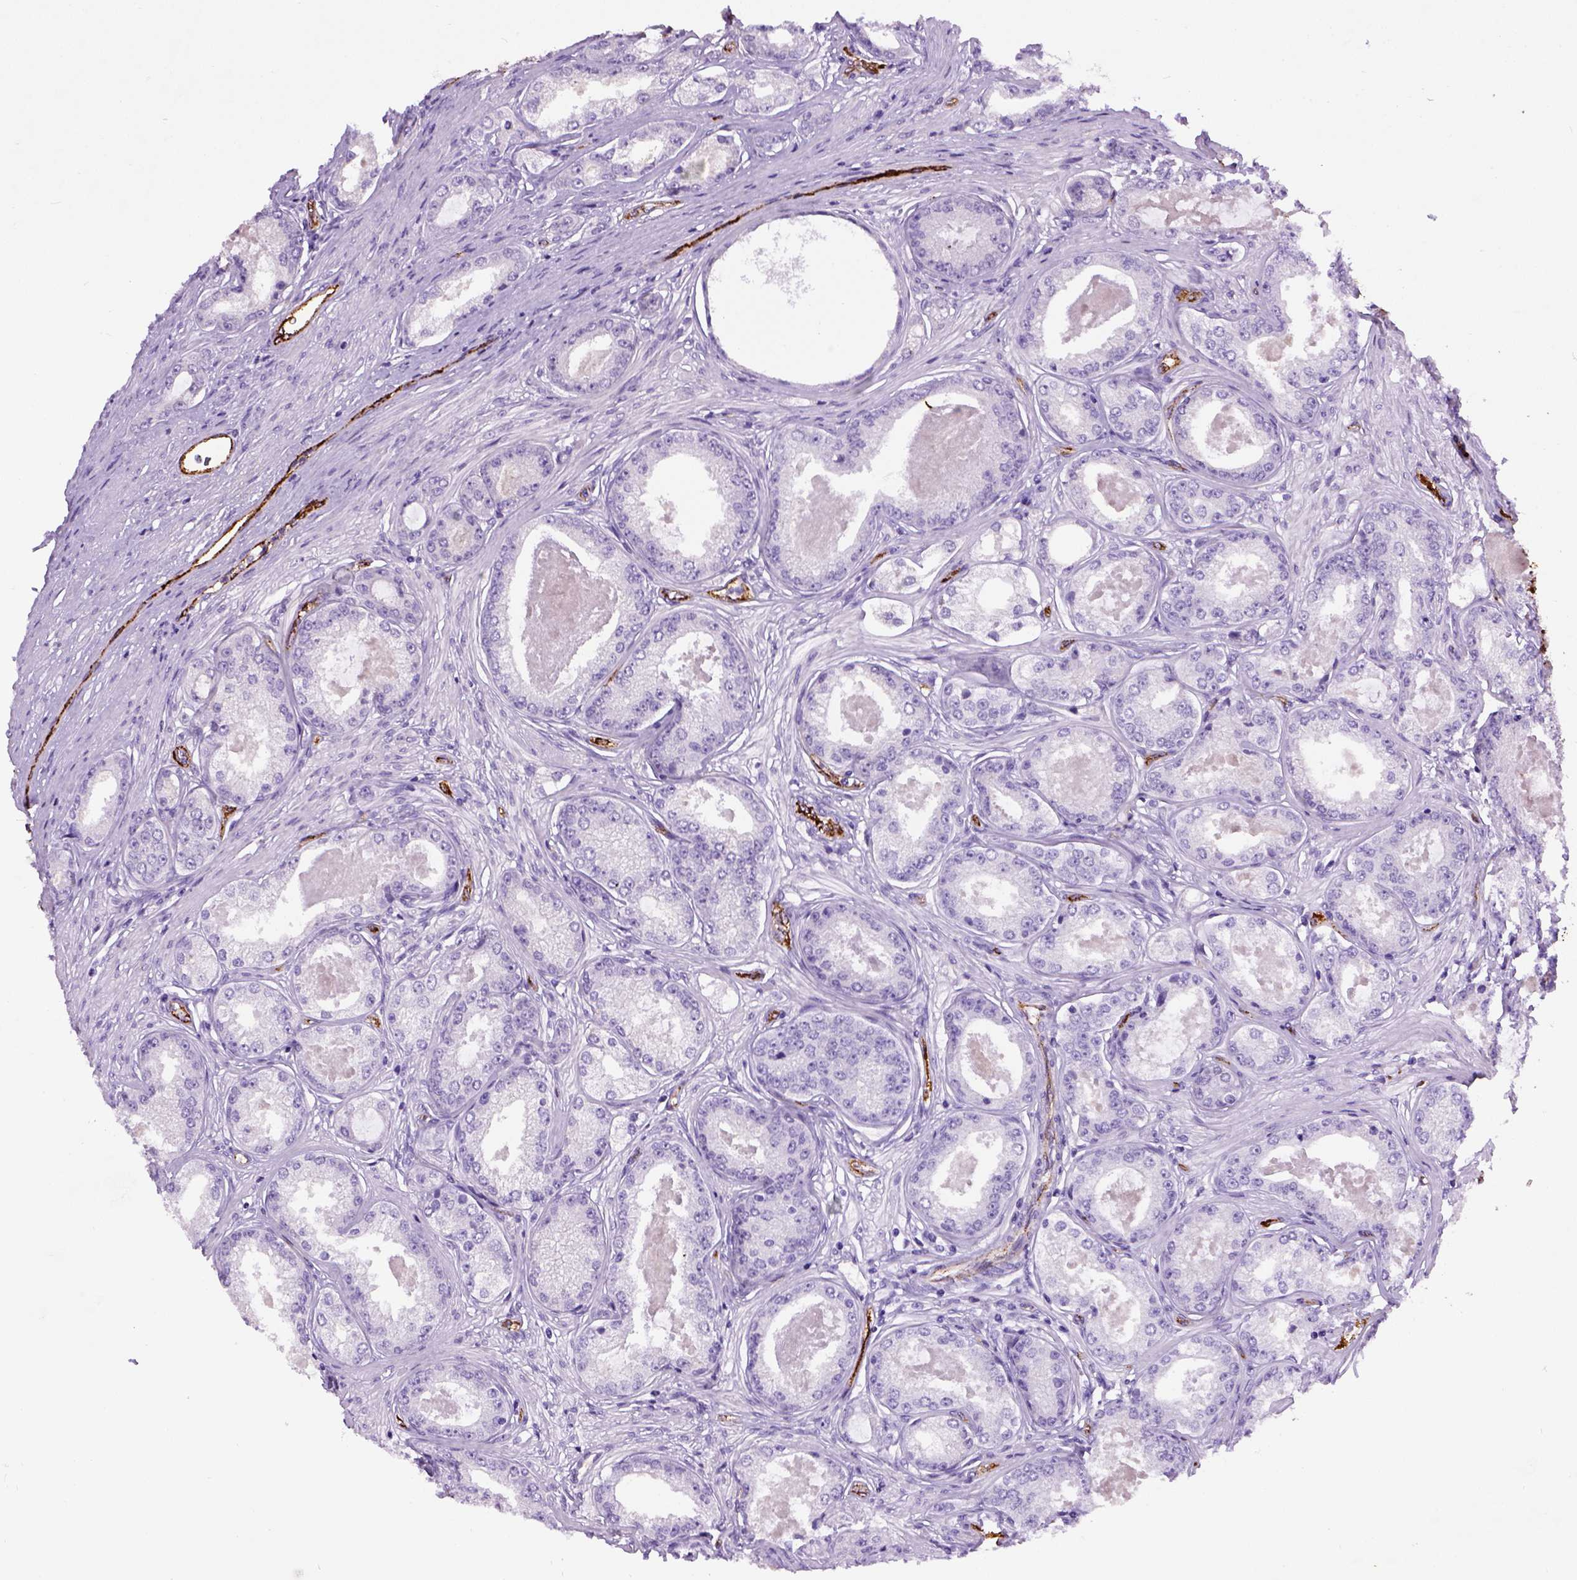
{"staining": {"intensity": "negative", "quantity": "none", "location": "none"}, "tissue": "prostate cancer", "cell_type": "Tumor cells", "image_type": "cancer", "snomed": [{"axis": "morphology", "description": "Adenocarcinoma, Low grade"}, {"axis": "topography", "description": "Prostate"}], "caption": "There is no significant staining in tumor cells of adenocarcinoma (low-grade) (prostate).", "gene": "VWF", "patient": {"sex": "male", "age": 68}}